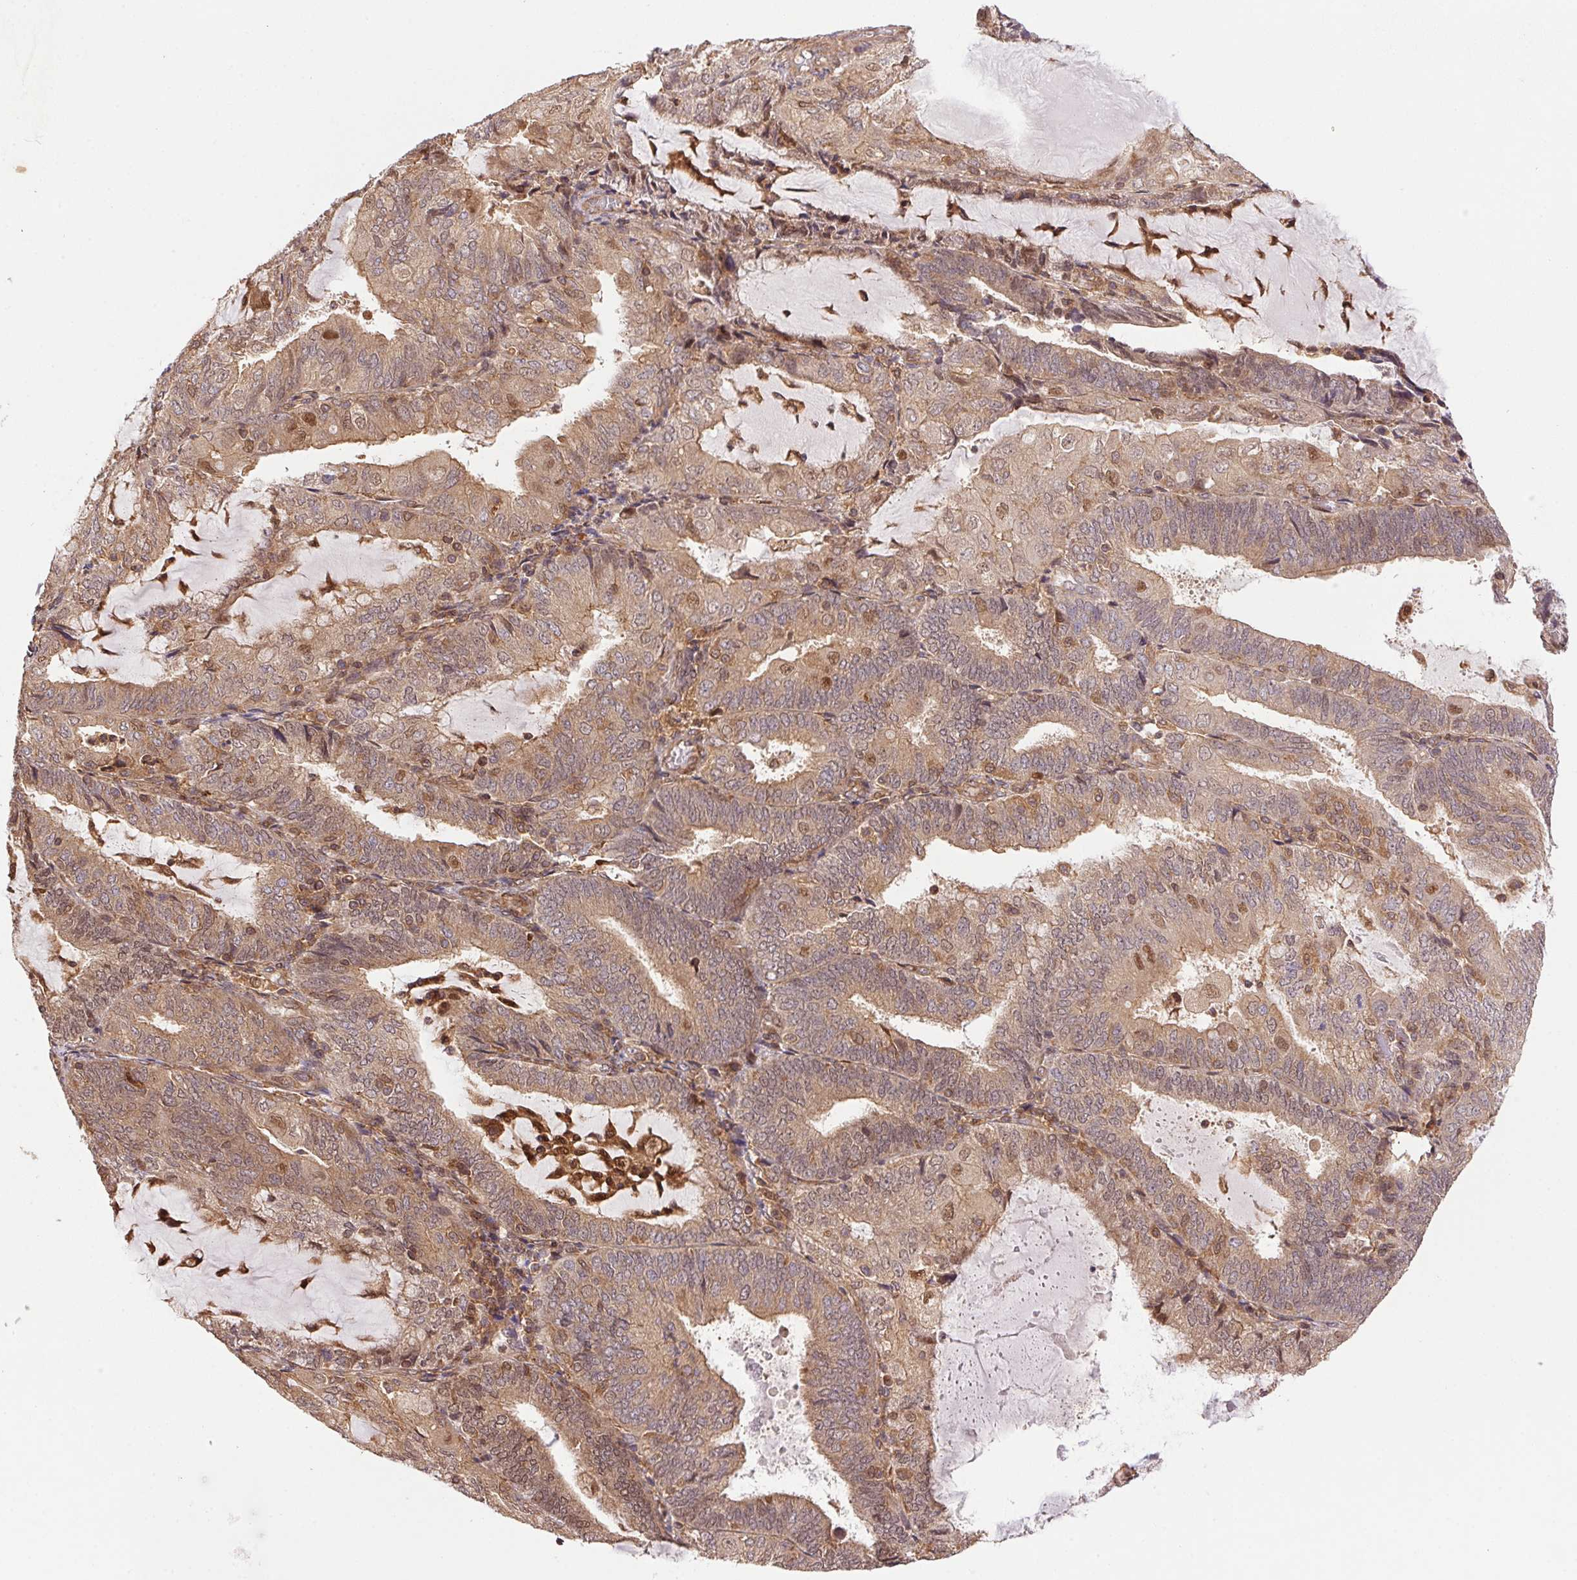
{"staining": {"intensity": "weak", "quantity": ">75%", "location": "cytoplasmic/membranous,nuclear"}, "tissue": "prostate cancer", "cell_type": "Tumor cells", "image_type": "cancer", "snomed": [{"axis": "morphology", "description": "Adenocarcinoma, High grade"}, {"axis": "topography", "description": "Prostate"}], "caption": "Immunohistochemical staining of human high-grade adenocarcinoma (prostate) reveals weak cytoplasmic/membranous and nuclear protein staining in approximately >75% of tumor cells.", "gene": "MEX3D", "patient": {"sex": "male", "age": 68}}